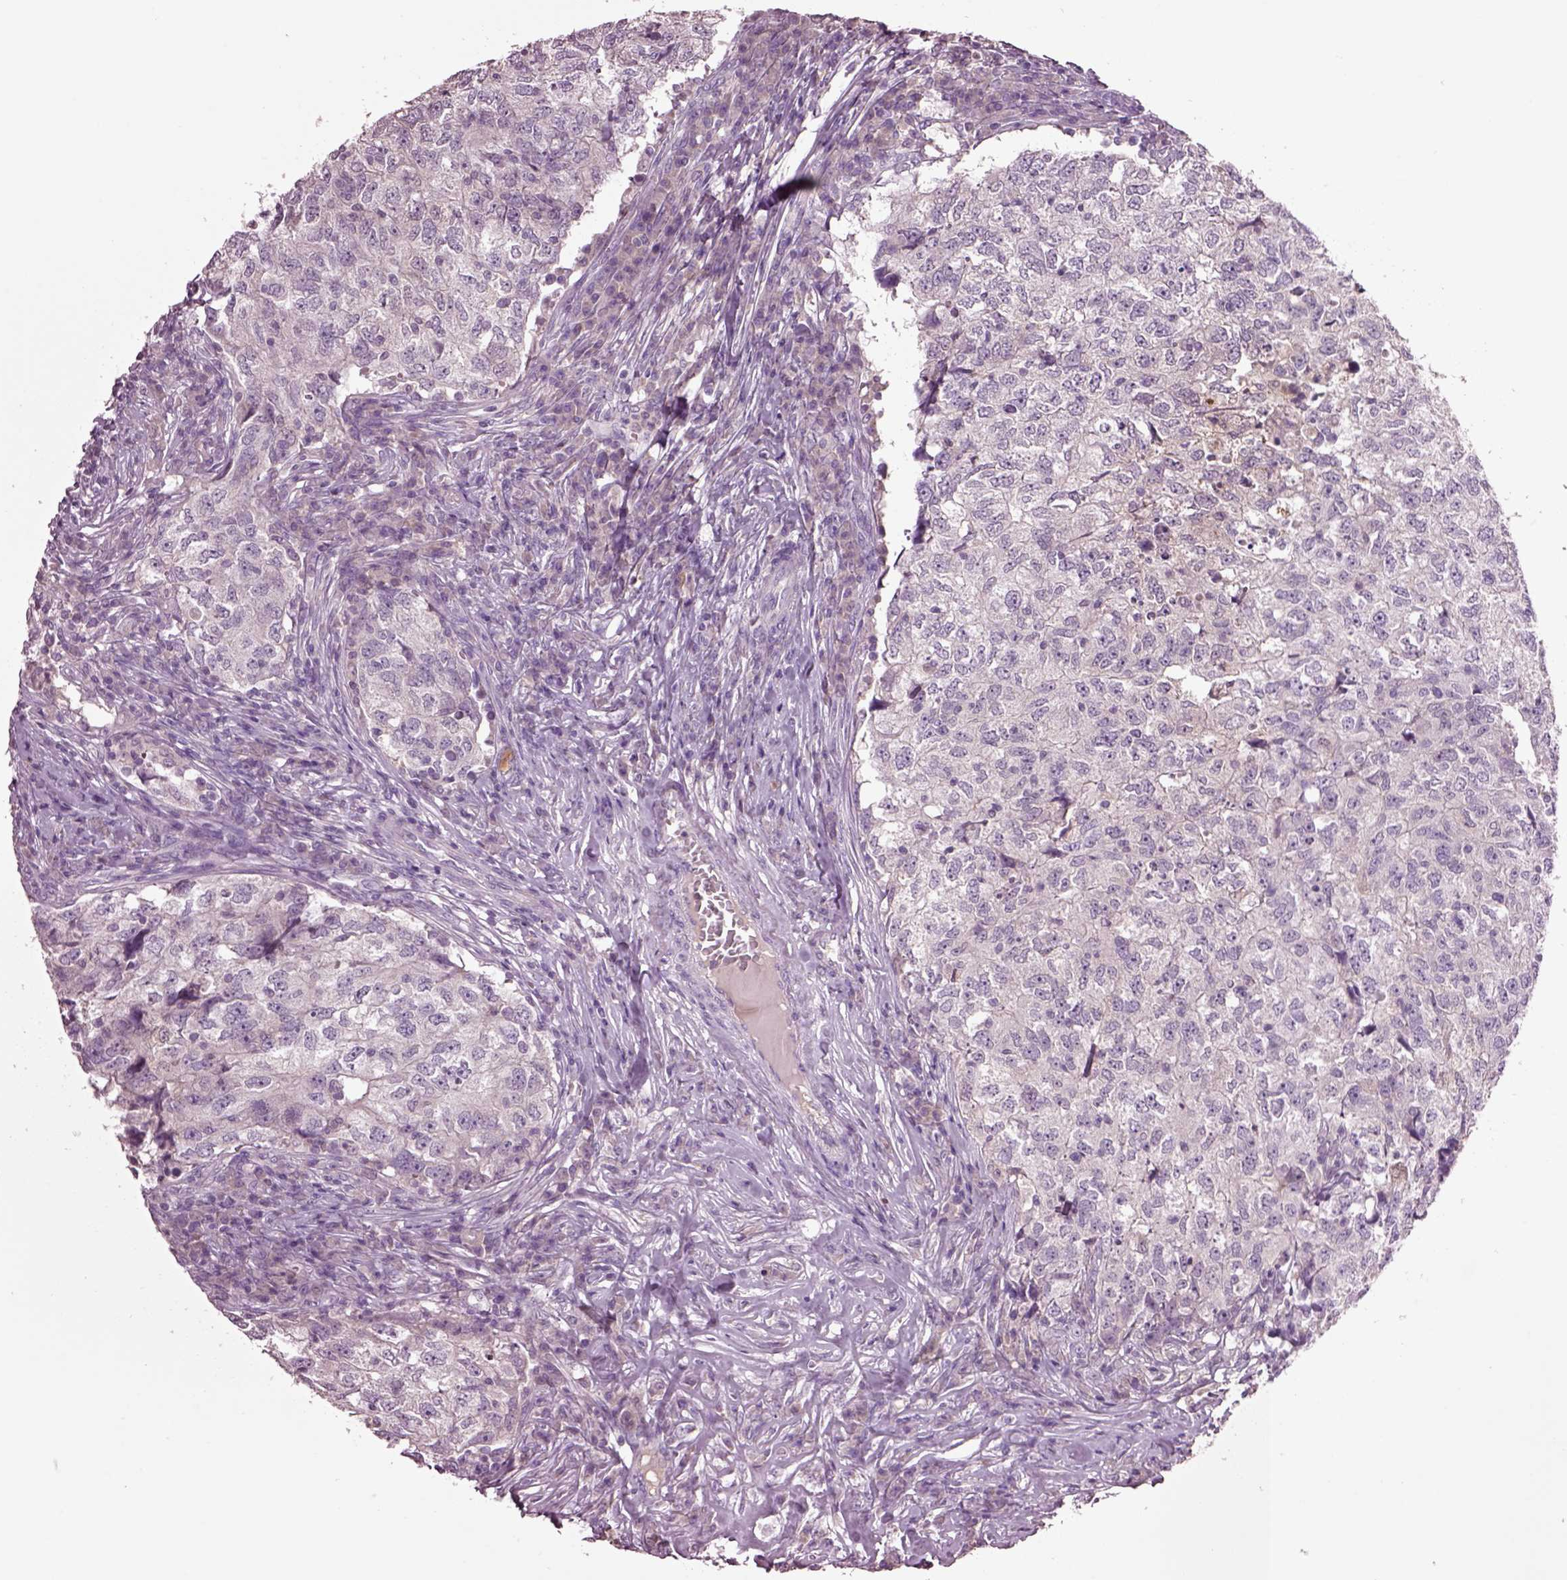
{"staining": {"intensity": "negative", "quantity": "none", "location": "none"}, "tissue": "breast cancer", "cell_type": "Tumor cells", "image_type": "cancer", "snomed": [{"axis": "morphology", "description": "Duct carcinoma"}, {"axis": "topography", "description": "Breast"}], "caption": "Protein analysis of breast cancer (infiltrating ductal carcinoma) displays no significant positivity in tumor cells.", "gene": "CLPSL1", "patient": {"sex": "female", "age": 30}}